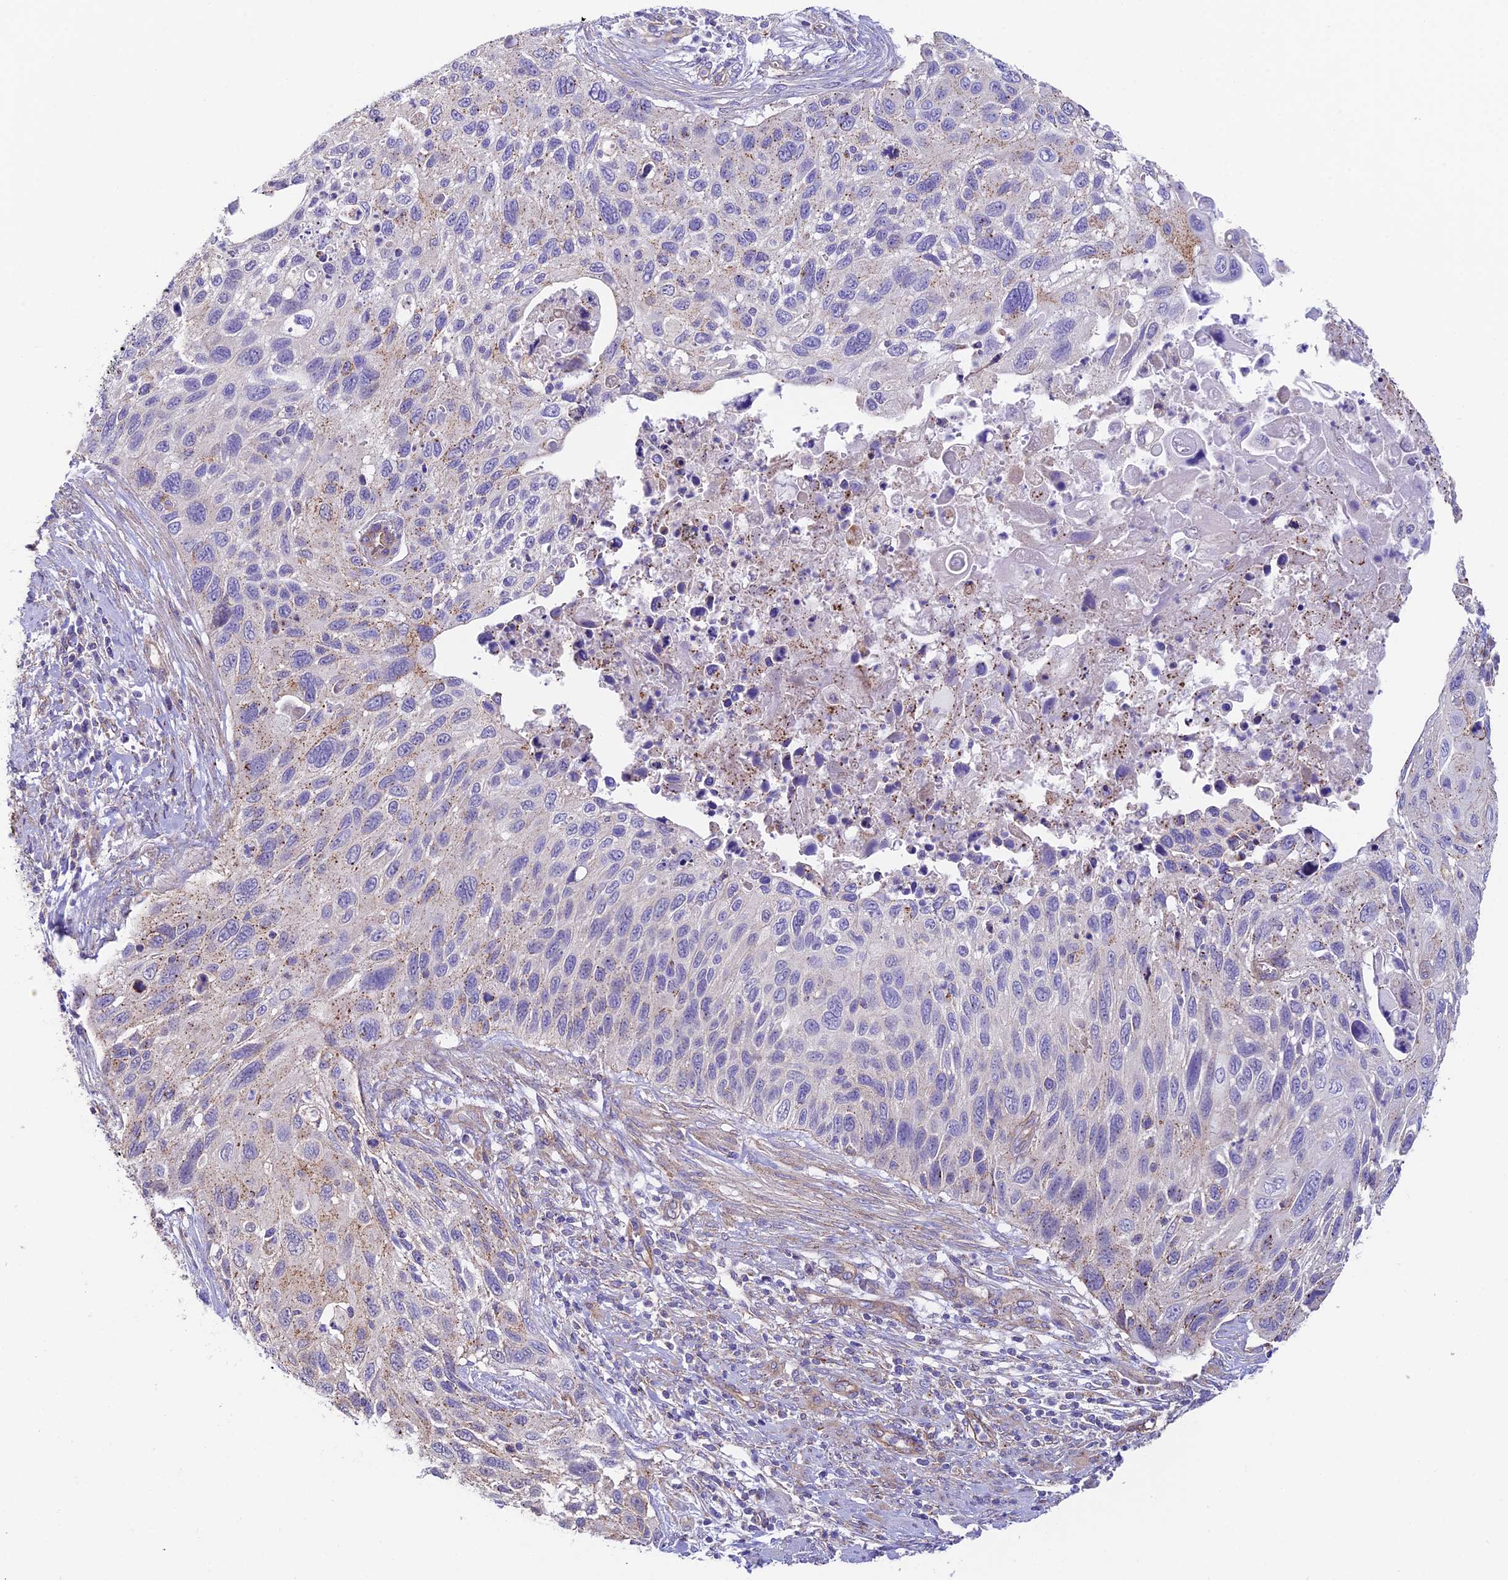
{"staining": {"intensity": "weak", "quantity": "<25%", "location": "cytoplasmic/membranous"}, "tissue": "cervical cancer", "cell_type": "Tumor cells", "image_type": "cancer", "snomed": [{"axis": "morphology", "description": "Squamous cell carcinoma, NOS"}, {"axis": "topography", "description": "Cervix"}], "caption": "Immunohistochemistry of human cervical cancer reveals no staining in tumor cells.", "gene": "QRFP", "patient": {"sex": "female", "age": 70}}